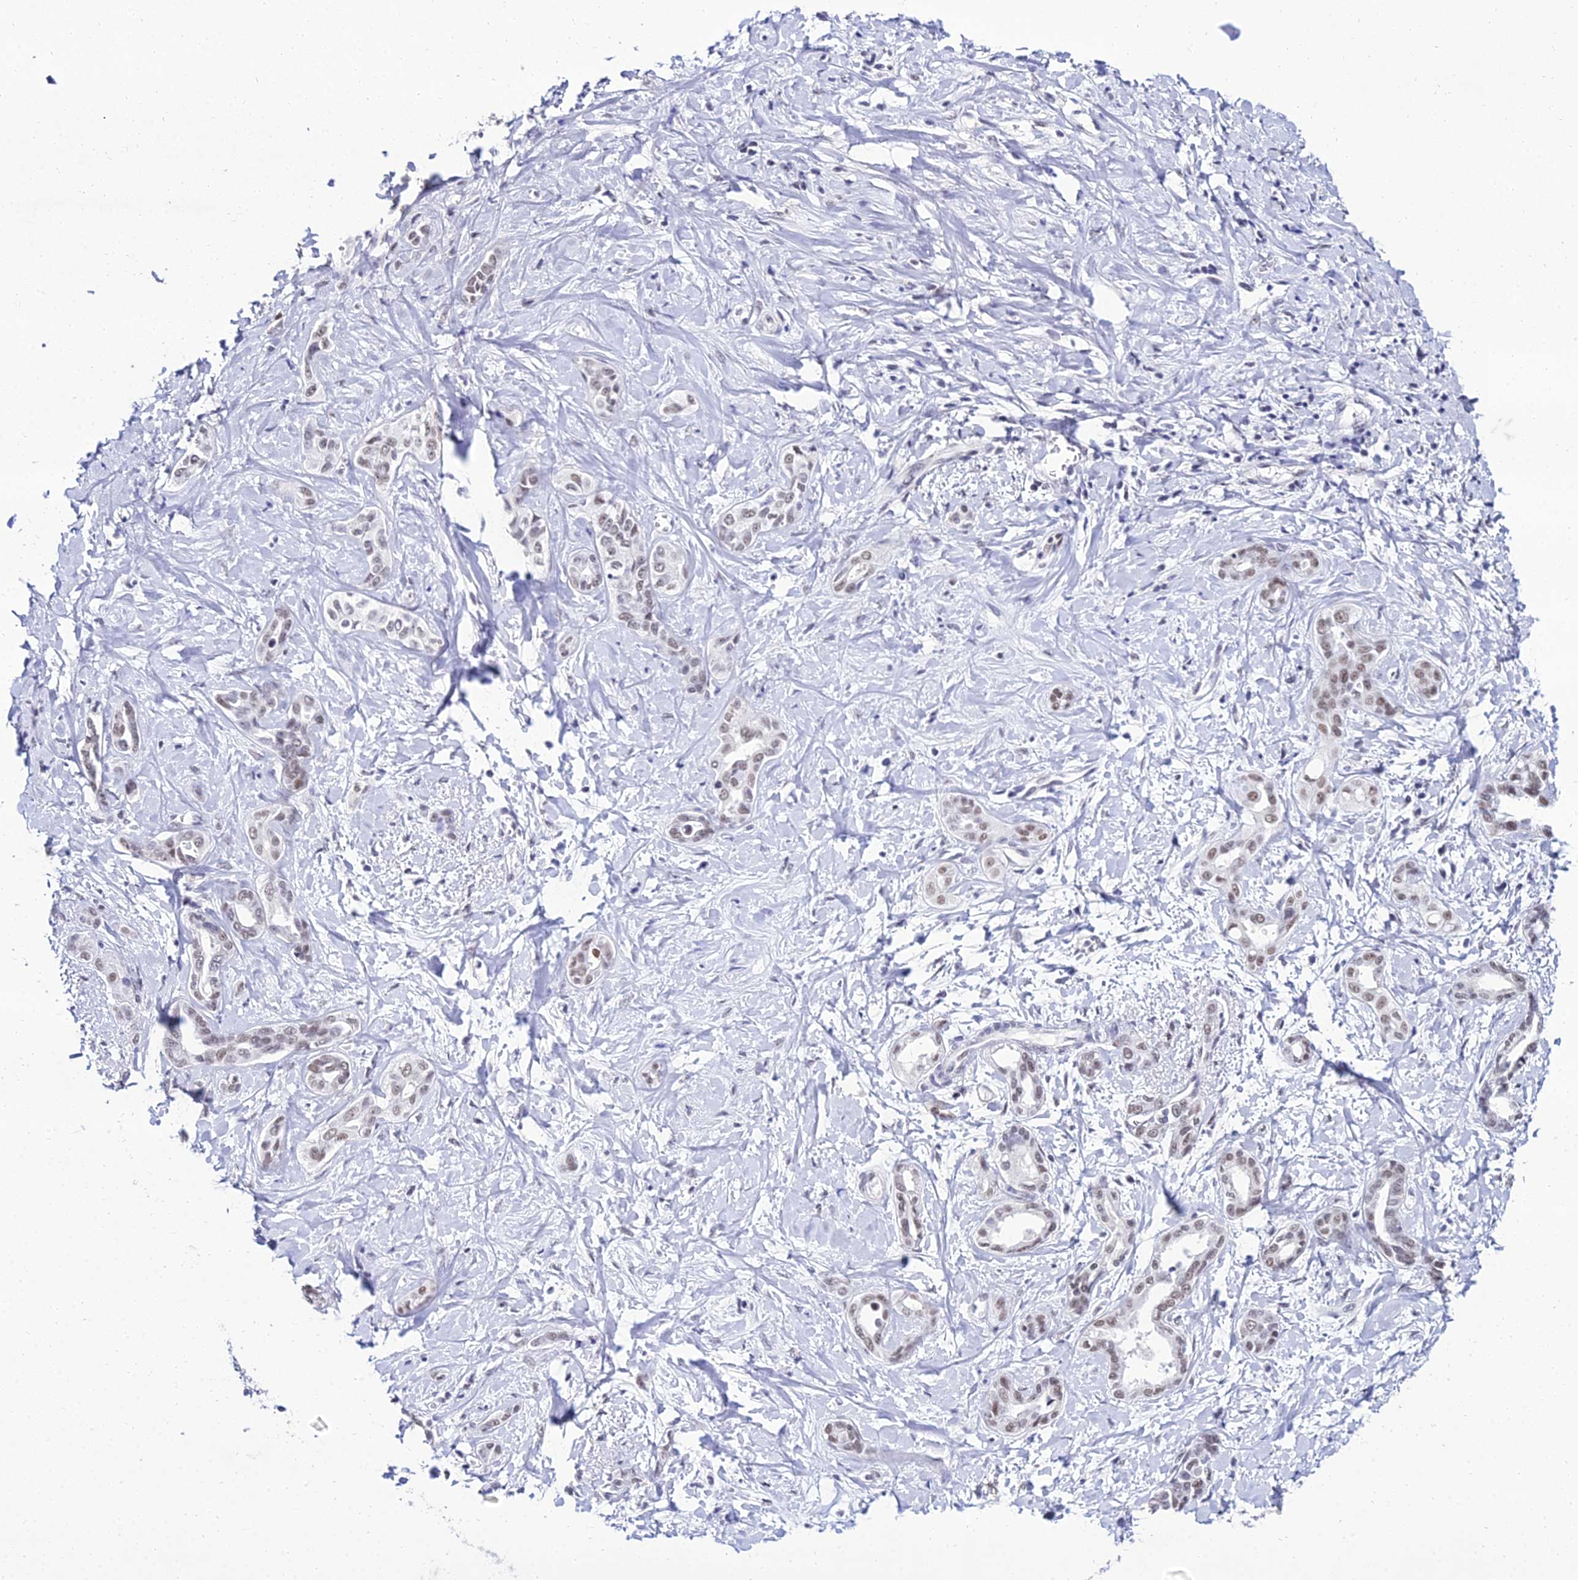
{"staining": {"intensity": "weak", "quantity": ">75%", "location": "nuclear"}, "tissue": "liver cancer", "cell_type": "Tumor cells", "image_type": "cancer", "snomed": [{"axis": "morphology", "description": "Cholangiocarcinoma"}, {"axis": "topography", "description": "Liver"}], "caption": "A brown stain labels weak nuclear expression of a protein in liver cholangiocarcinoma tumor cells.", "gene": "PPP4R2", "patient": {"sex": "female", "age": 77}}